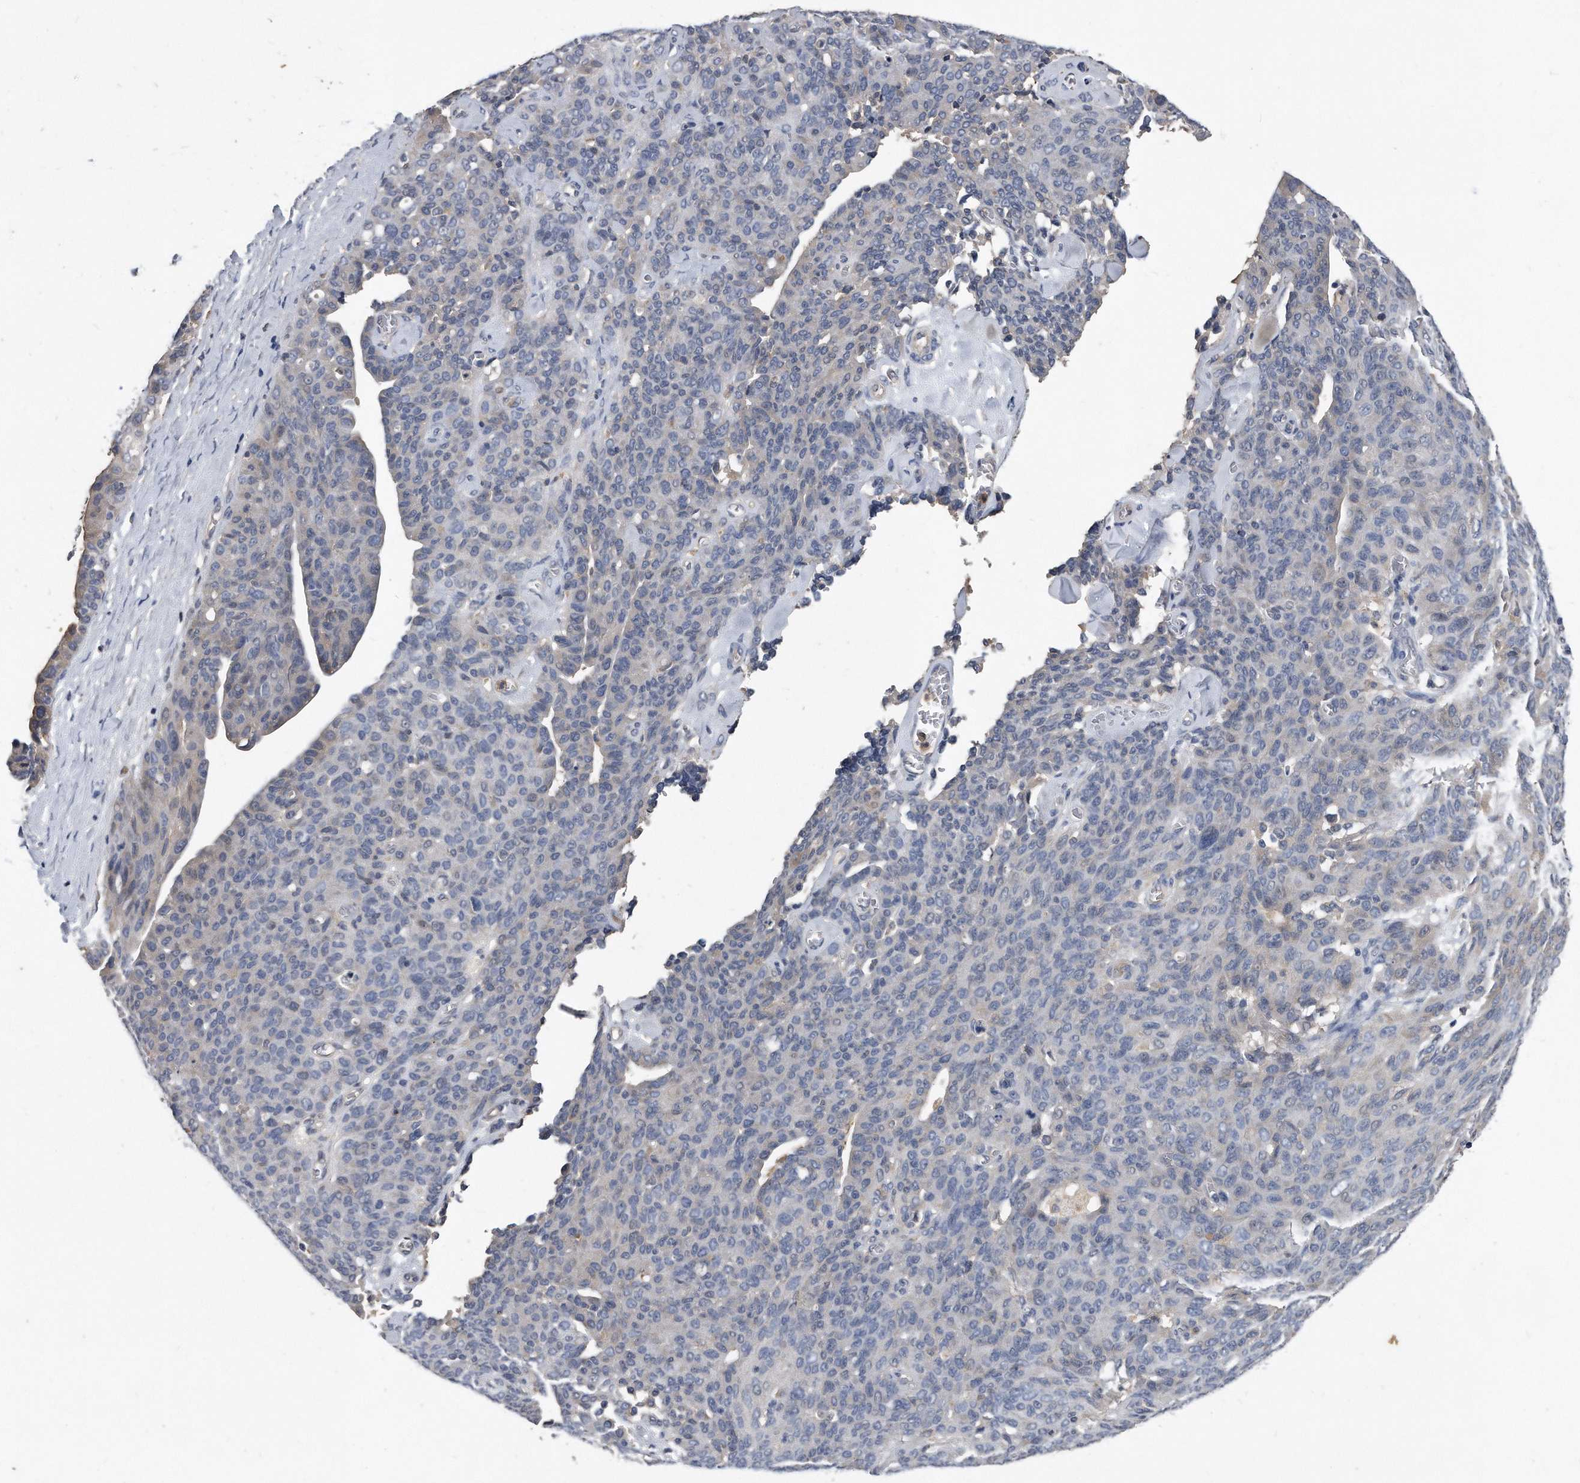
{"staining": {"intensity": "negative", "quantity": "none", "location": "none"}, "tissue": "ovarian cancer", "cell_type": "Tumor cells", "image_type": "cancer", "snomed": [{"axis": "morphology", "description": "Carcinoma, endometroid"}, {"axis": "topography", "description": "Ovary"}], "caption": "Immunohistochemistry (IHC) image of neoplastic tissue: ovarian cancer stained with DAB (3,3'-diaminobenzidine) shows no significant protein positivity in tumor cells.", "gene": "HOMER3", "patient": {"sex": "female", "age": 60}}